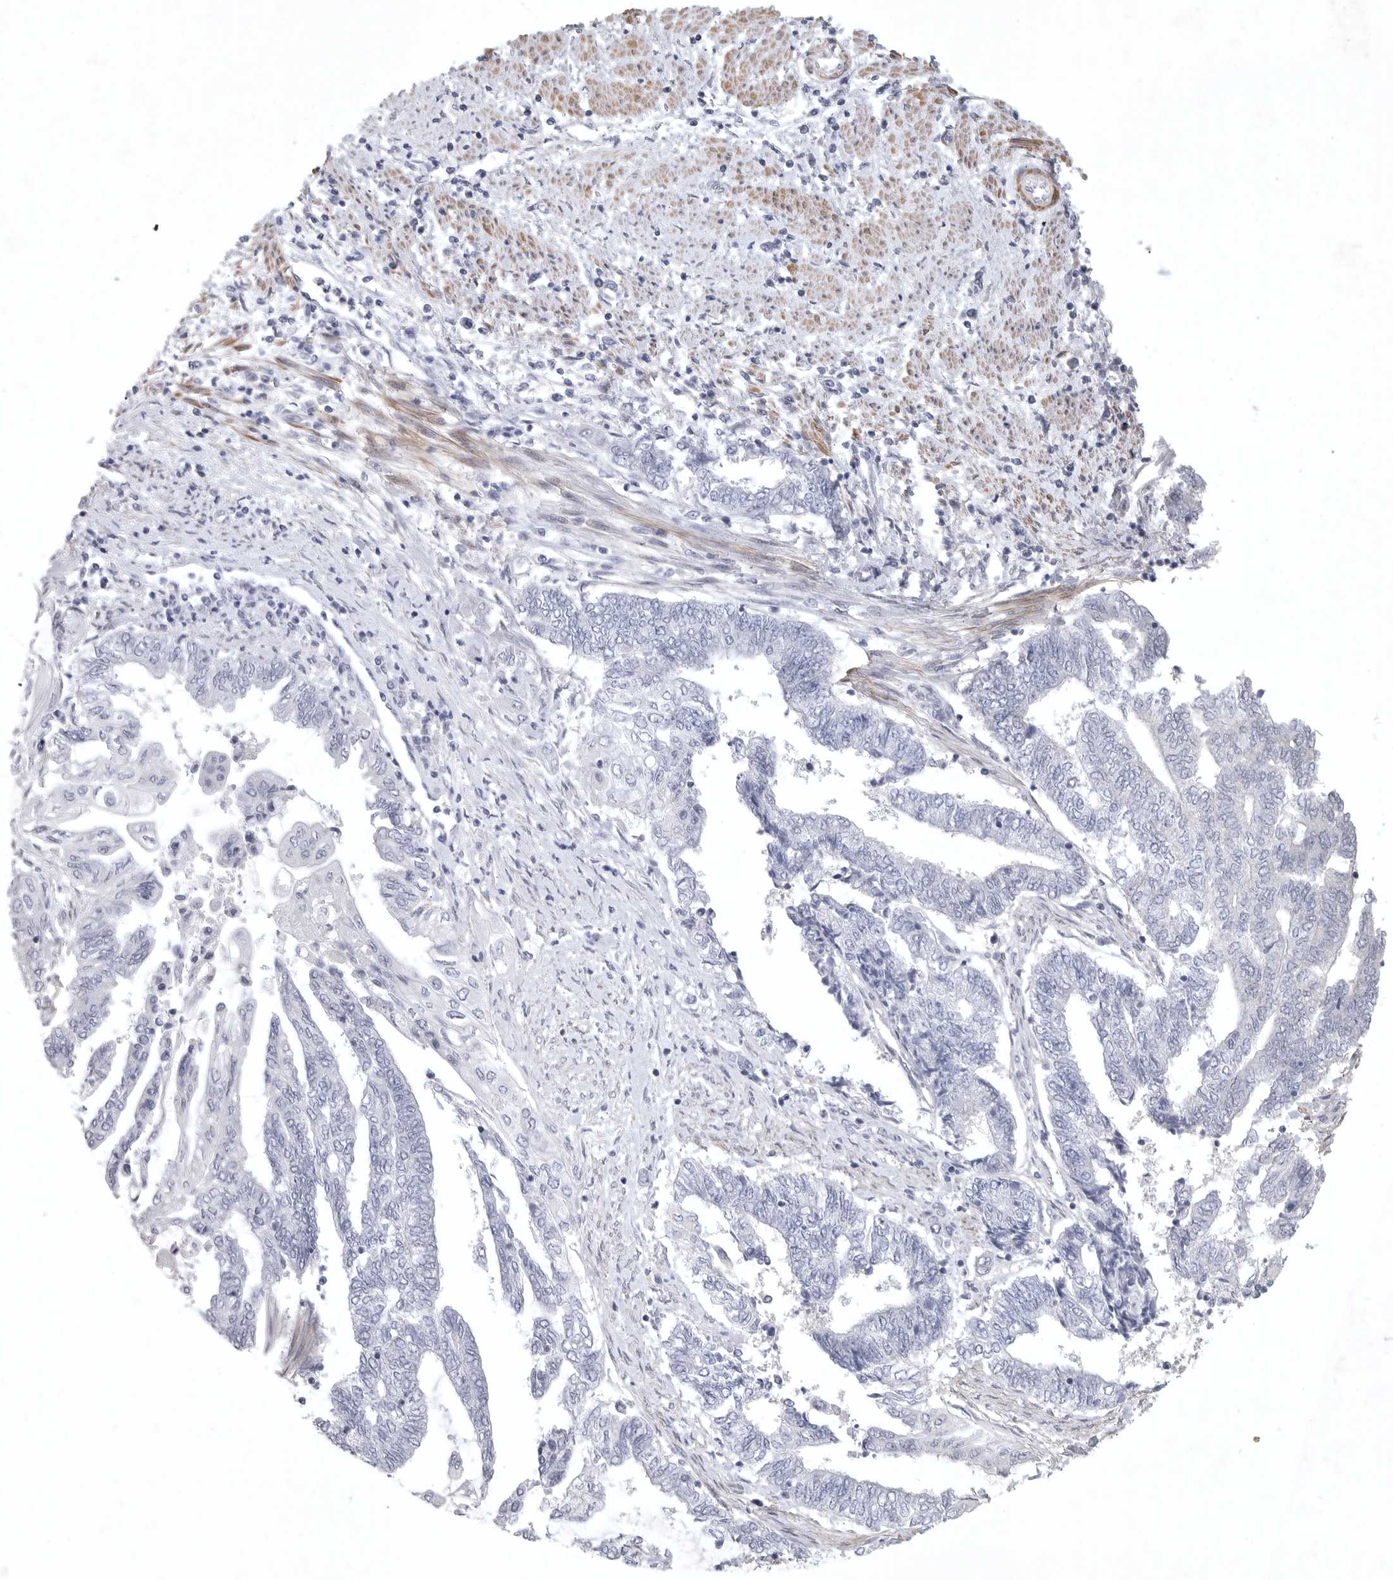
{"staining": {"intensity": "negative", "quantity": "none", "location": "none"}, "tissue": "endometrial cancer", "cell_type": "Tumor cells", "image_type": "cancer", "snomed": [{"axis": "morphology", "description": "Adenocarcinoma, NOS"}, {"axis": "topography", "description": "Uterus"}, {"axis": "topography", "description": "Endometrium"}], "caption": "The histopathology image exhibits no significant expression in tumor cells of endometrial cancer (adenocarcinoma). (DAB immunohistochemistry, high magnification).", "gene": "TNR", "patient": {"sex": "female", "age": 70}}